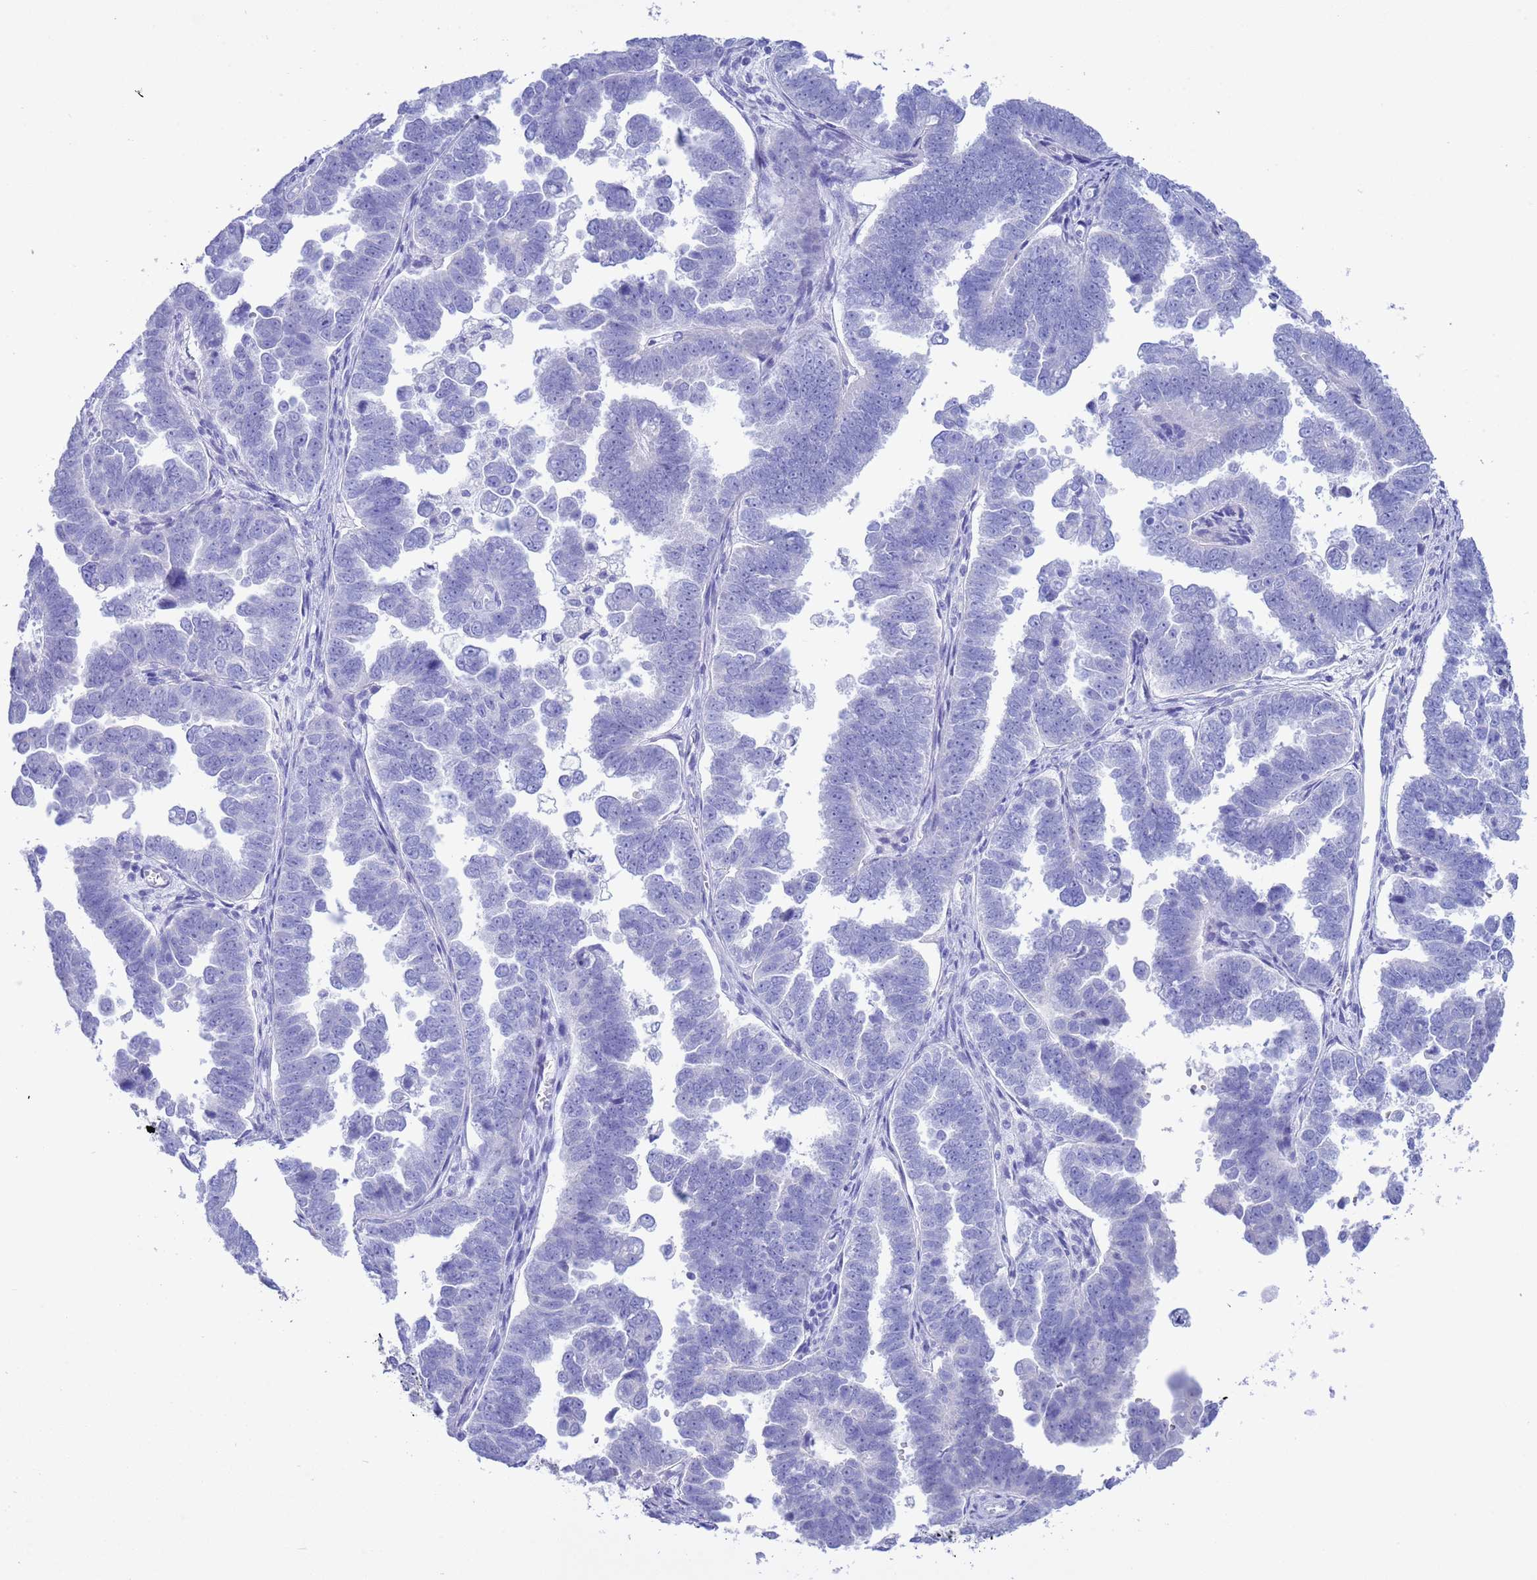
{"staining": {"intensity": "negative", "quantity": "none", "location": "none"}, "tissue": "endometrial cancer", "cell_type": "Tumor cells", "image_type": "cancer", "snomed": [{"axis": "morphology", "description": "Adenocarcinoma, NOS"}, {"axis": "topography", "description": "Endometrium"}], "caption": "High magnification brightfield microscopy of endometrial cancer stained with DAB (brown) and counterstained with hematoxylin (blue): tumor cells show no significant positivity.", "gene": "GSTM1", "patient": {"sex": "female", "age": 75}}